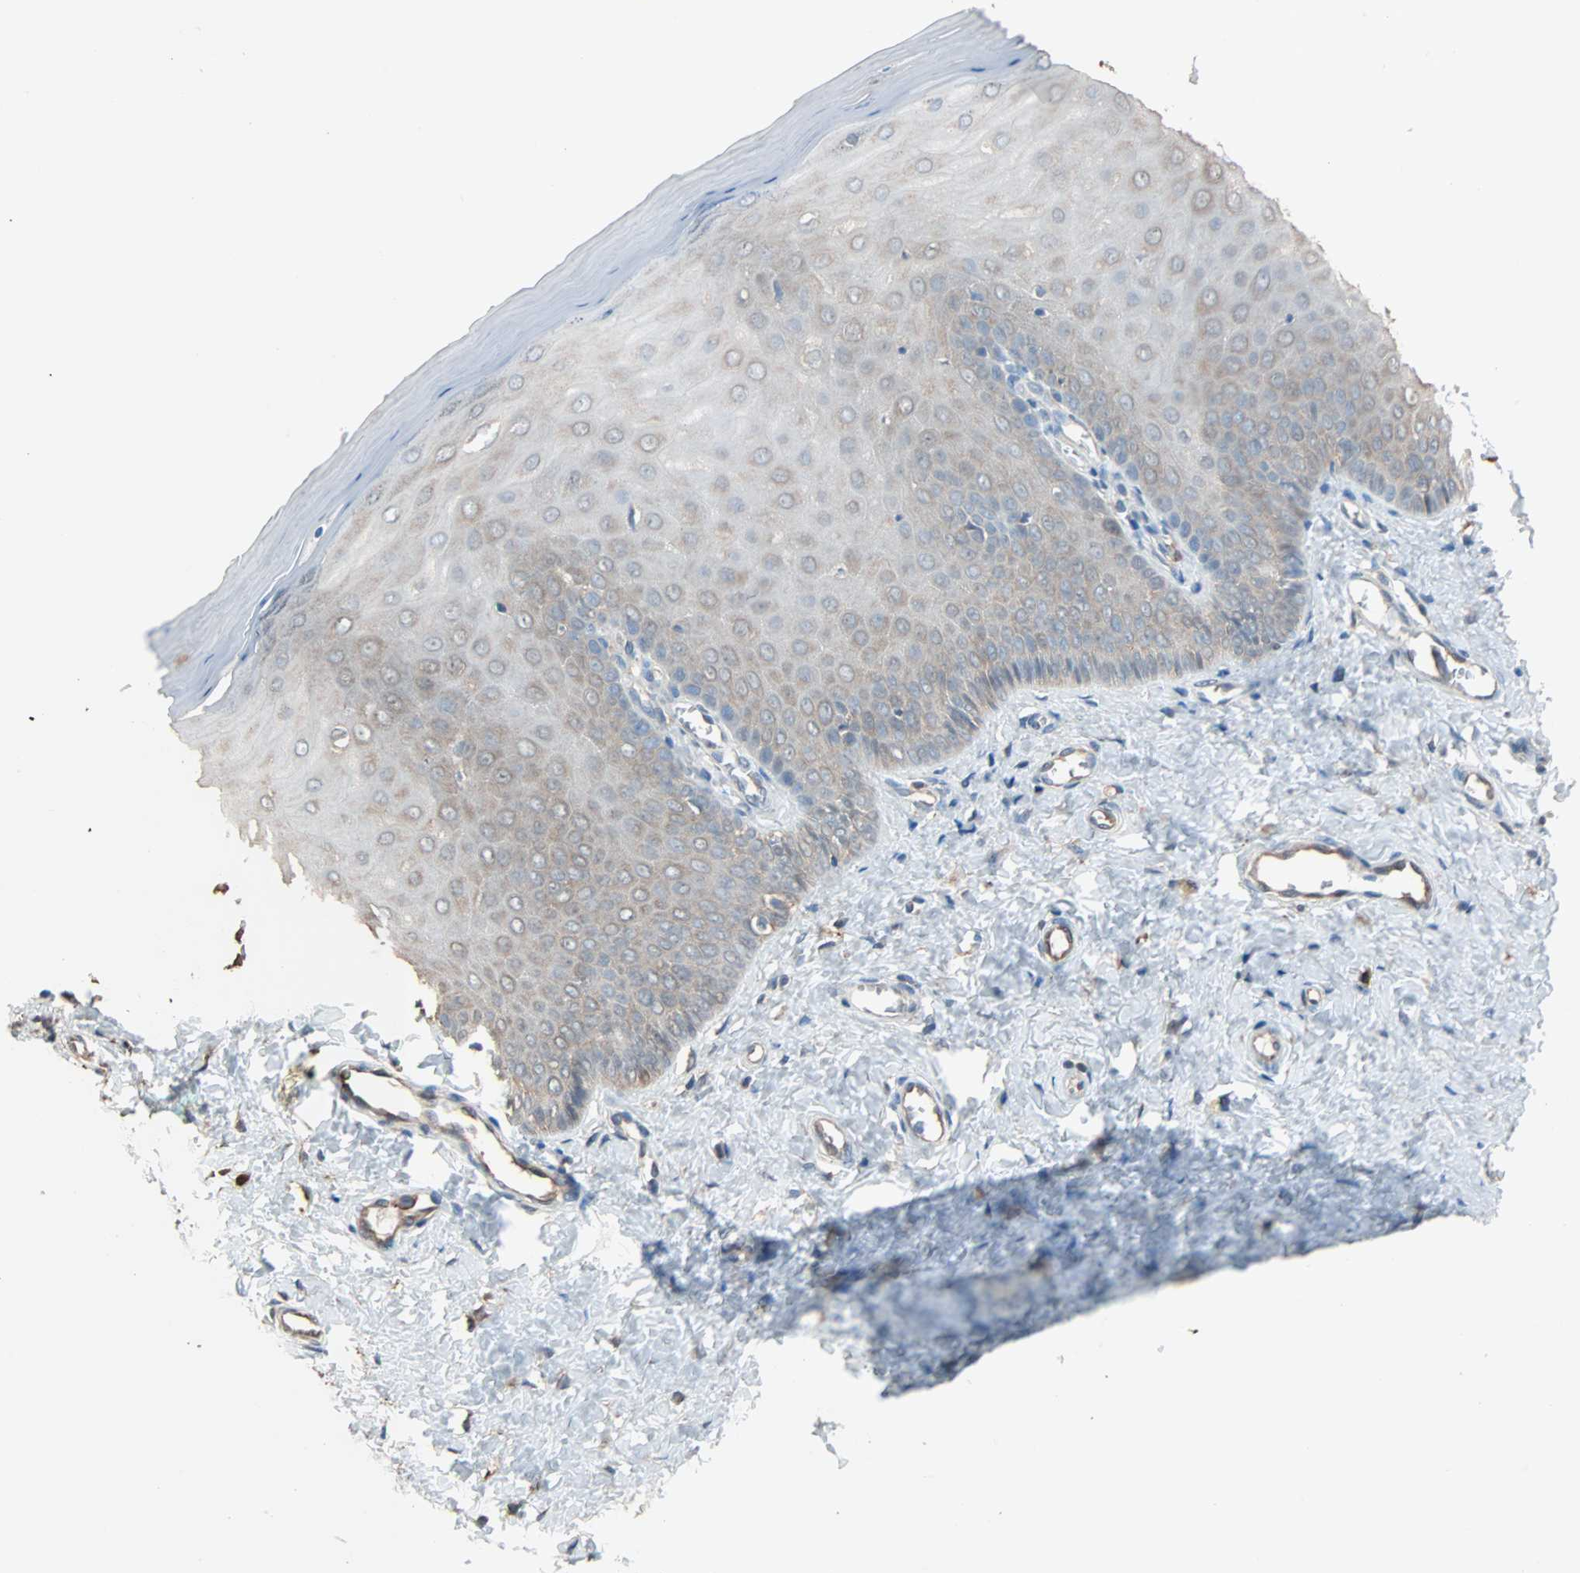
{"staining": {"intensity": "moderate", "quantity": ">75%", "location": "cytoplasmic/membranous"}, "tissue": "cervix", "cell_type": "Glandular cells", "image_type": "normal", "snomed": [{"axis": "morphology", "description": "Normal tissue, NOS"}, {"axis": "topography", "description": "Cervix"}], "caption": "Moderate cytoplasmic/membranous staining is identified in approximately >75% of glandular cells in unremarkable cervix. The staining is performed using DAB brown chromogen to label protein expression. The nuclei are counter-stained blue using hematoxylin.", "gene": "PRDX1", "patient": {"sex": "female", "age": 55}}